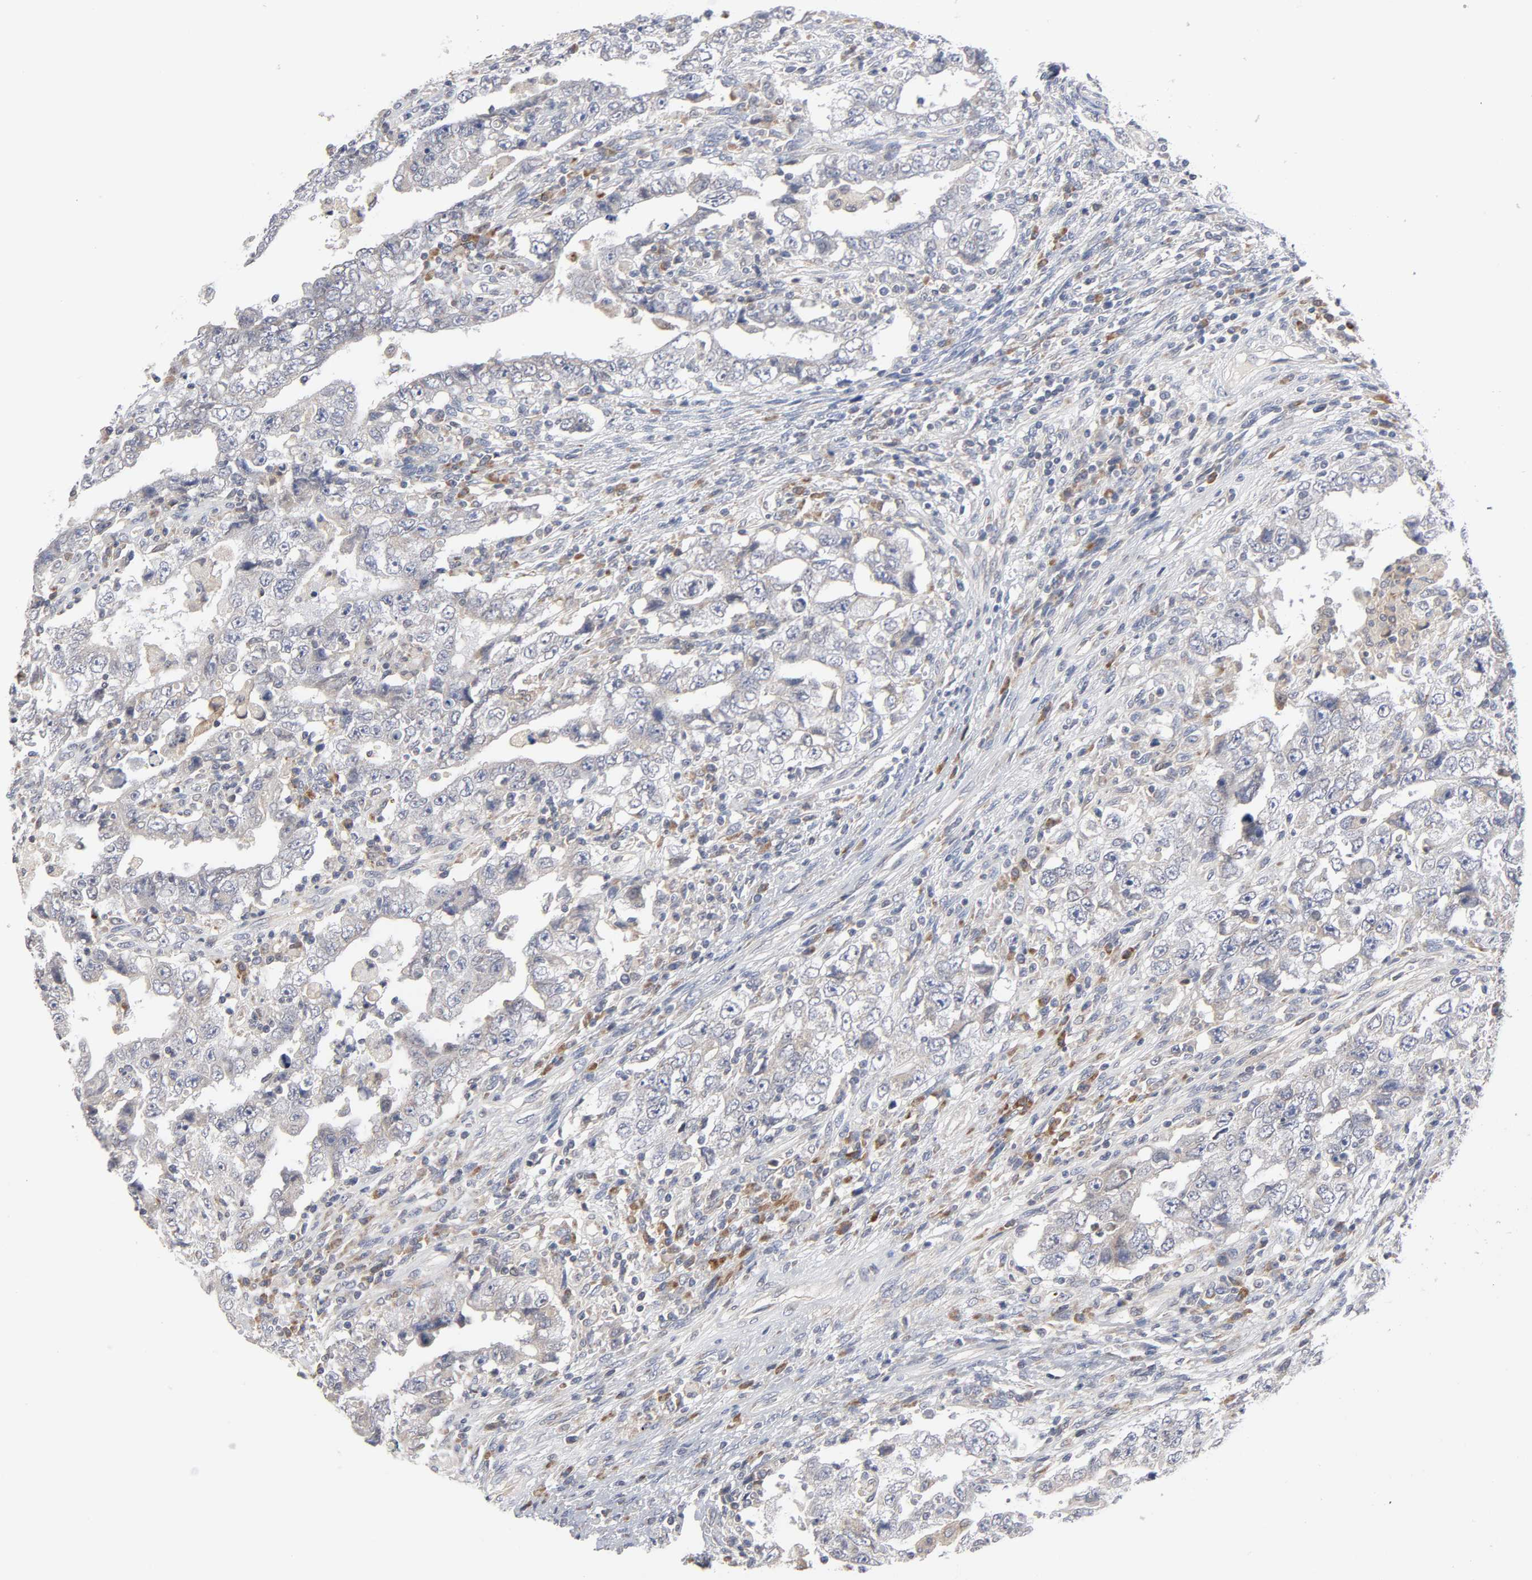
{"staining": {"intensity": "weak", "quantity": "<25%", "location": "cytoplasmic/membranous"}, "tissue": "testis cancer", "cell_type": "Tumor cells", "image_type": "cancer", "snomed": [{"axis": "morphology", "description": "Carcinoma, Embryonal, NOS"}, {"axis": "topography", "description": "Testis"}], "caption": "DAB (3,3'-diaminobenzidine) immunohistochemical staining of testis cancer exhibits no significant expression in tumor cells.", "gene": "IL4R", "patient": {"sex": "male", "age": 26}}